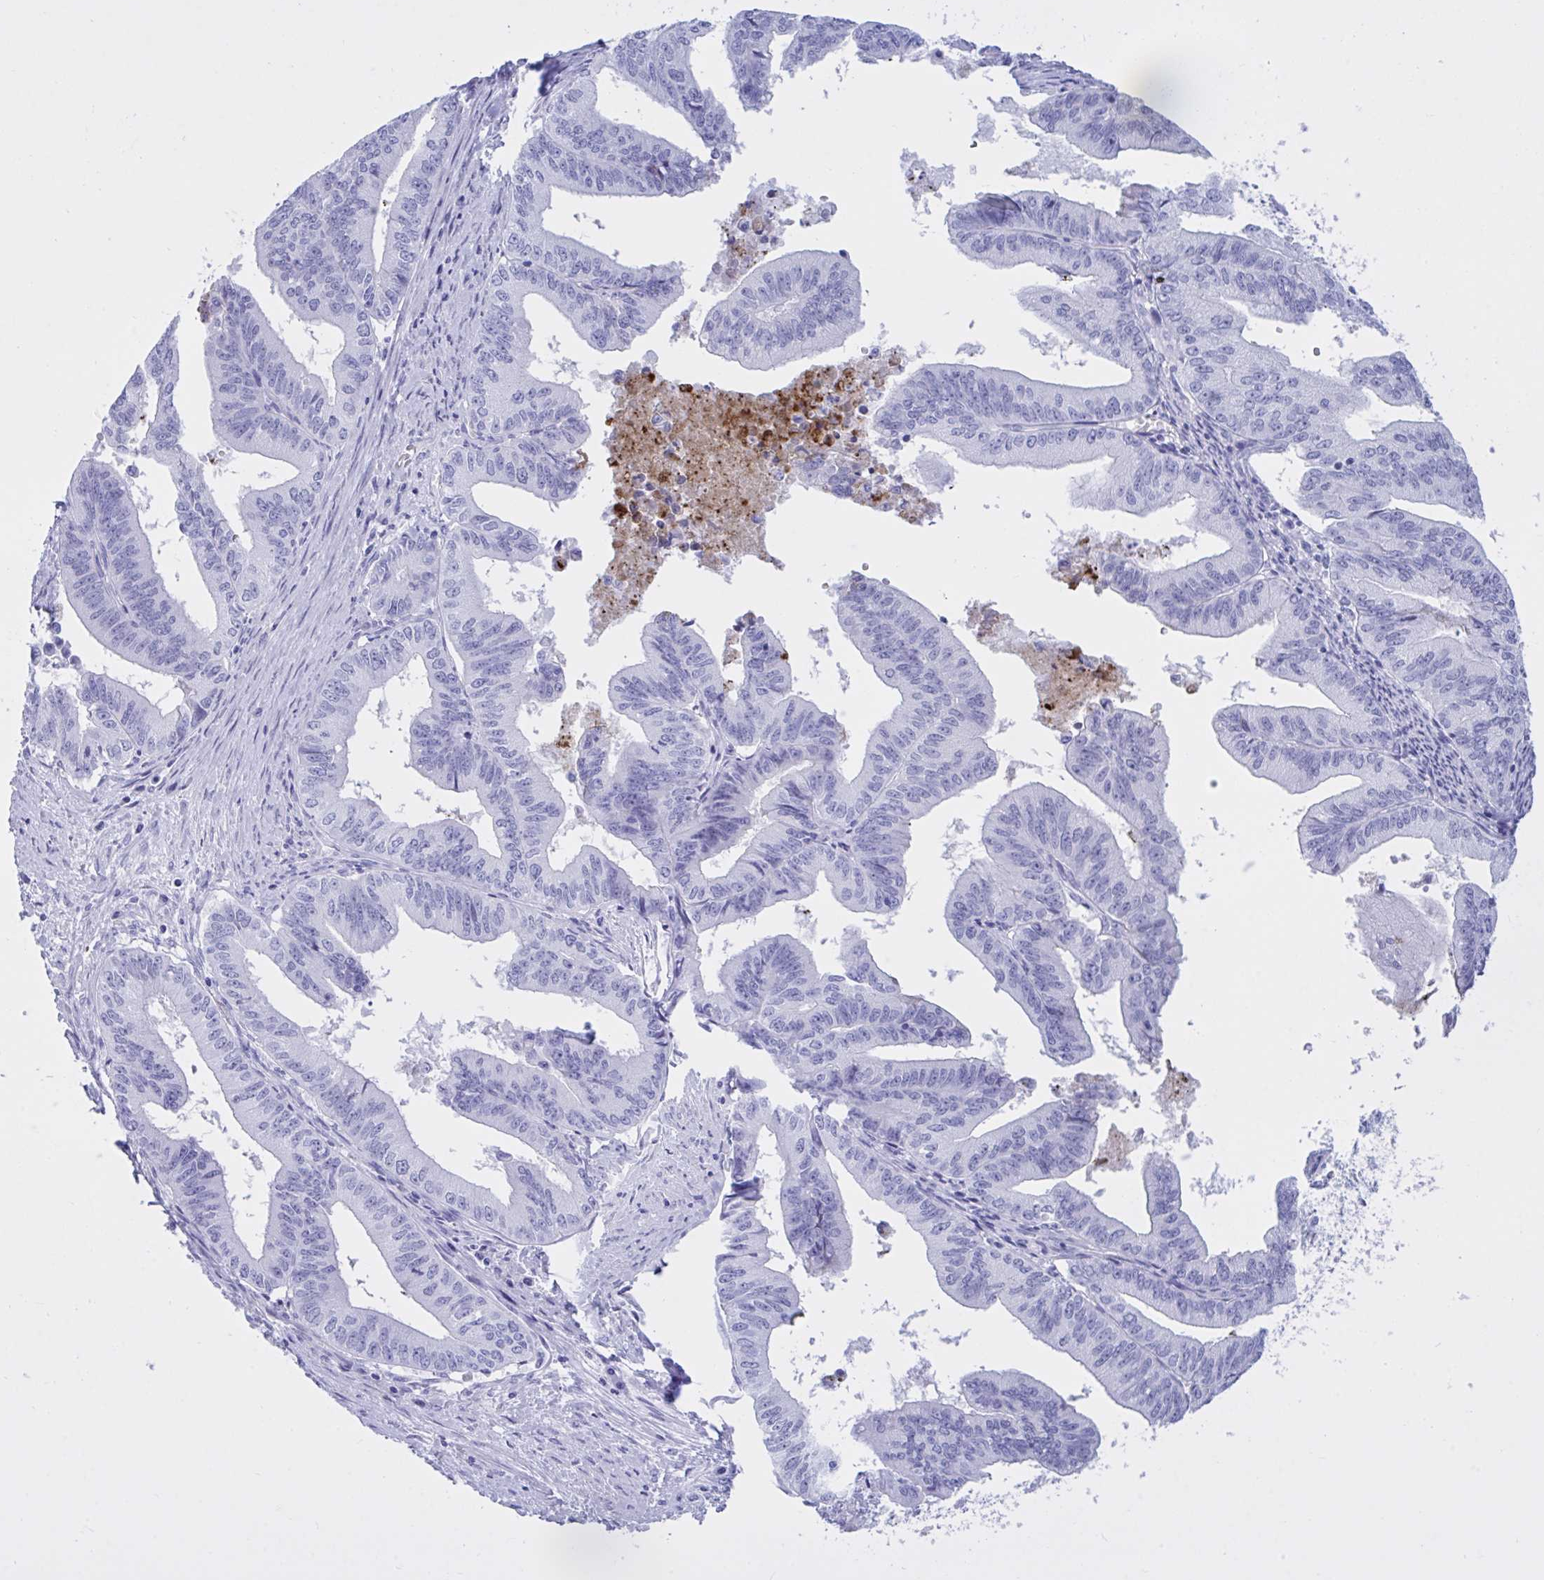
{"staining": {"intensity": "negative", "quantity": "none", "location": "none"}, "tissue": "endometrial cancer", "cell_type": "Tumor cells", "image_type": "cancer", "snomed": [{"axis": "morphology", "description": "Adenocarcinoma, NOS"}, {"axis": "topography", "description": "Endometrium"}], "caption": "This is a photomicrograph of IHC staining of endometrial adenocarcinoma, which shows no expression in tumor cells. The staining was performed using DAB (3,3'-diaminobenzidine) to visualize the protein expression in brown, while the nuclei were stained in blue with hematoxylin (Magnification: 20x).", "gene": "BEX5", "patient": {"sex": "female", "age": 65}}